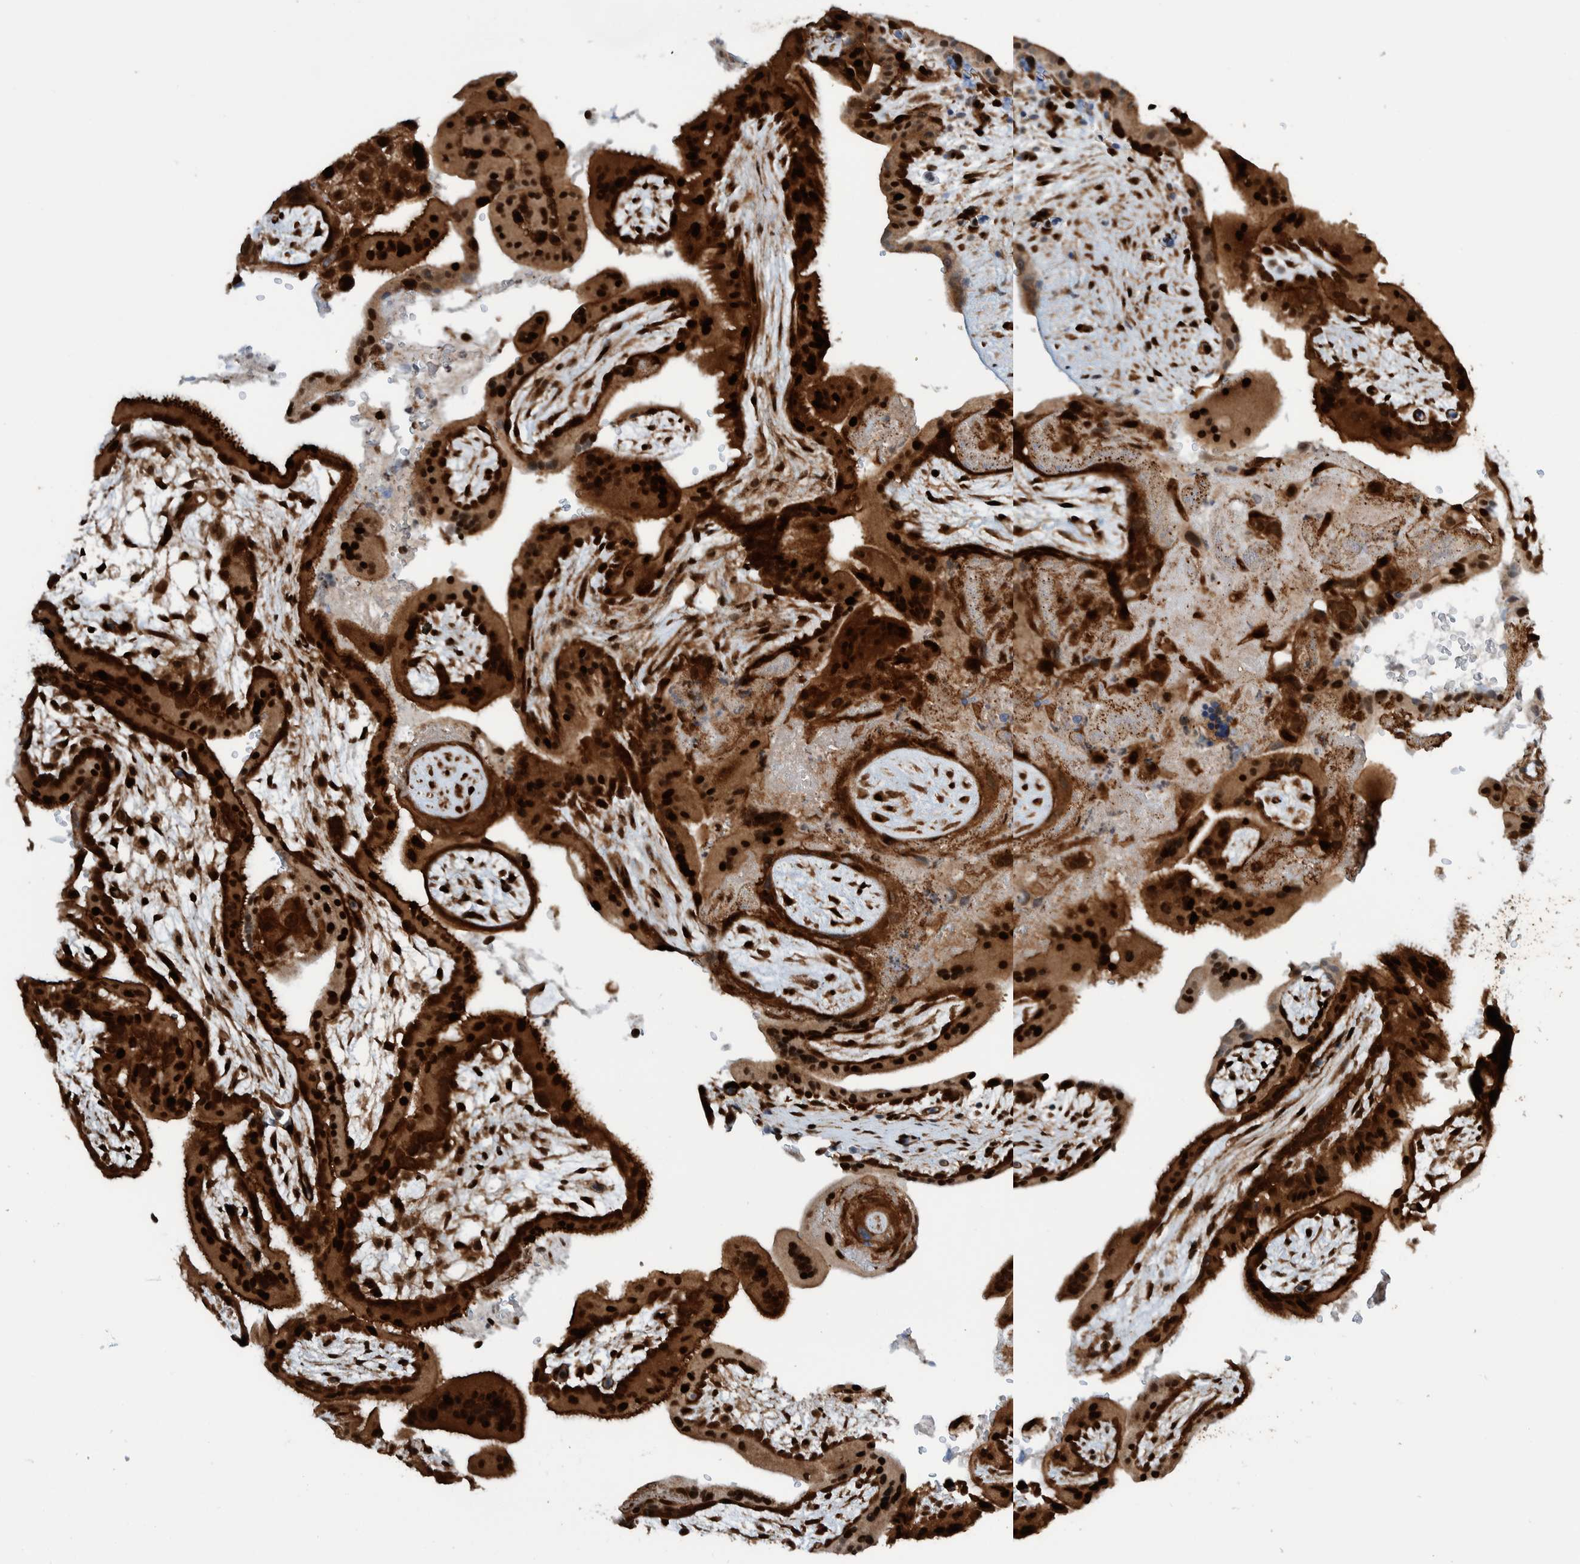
{"staining": {"intensity": "strong", "quantity": ">75%", "location": "cytoplasmic/membranous,nuclear"}, "tissue": "placenta", "cell_type": "Decidual cells", "image_type": "normal", "snomed": [{"axis": "morphology", "description": "Normal tissue, NOS"}, {"axis": "topography", "description": "Placenta"}], "caption": "The photomicrograph shows staining of benign placenta, revealing strong cytoplasmic/membranous,nuclear protein staining (brown color) within decidual cells.", "gene": "ZNF366", "patient": {"sex": "female", "age": 35}}